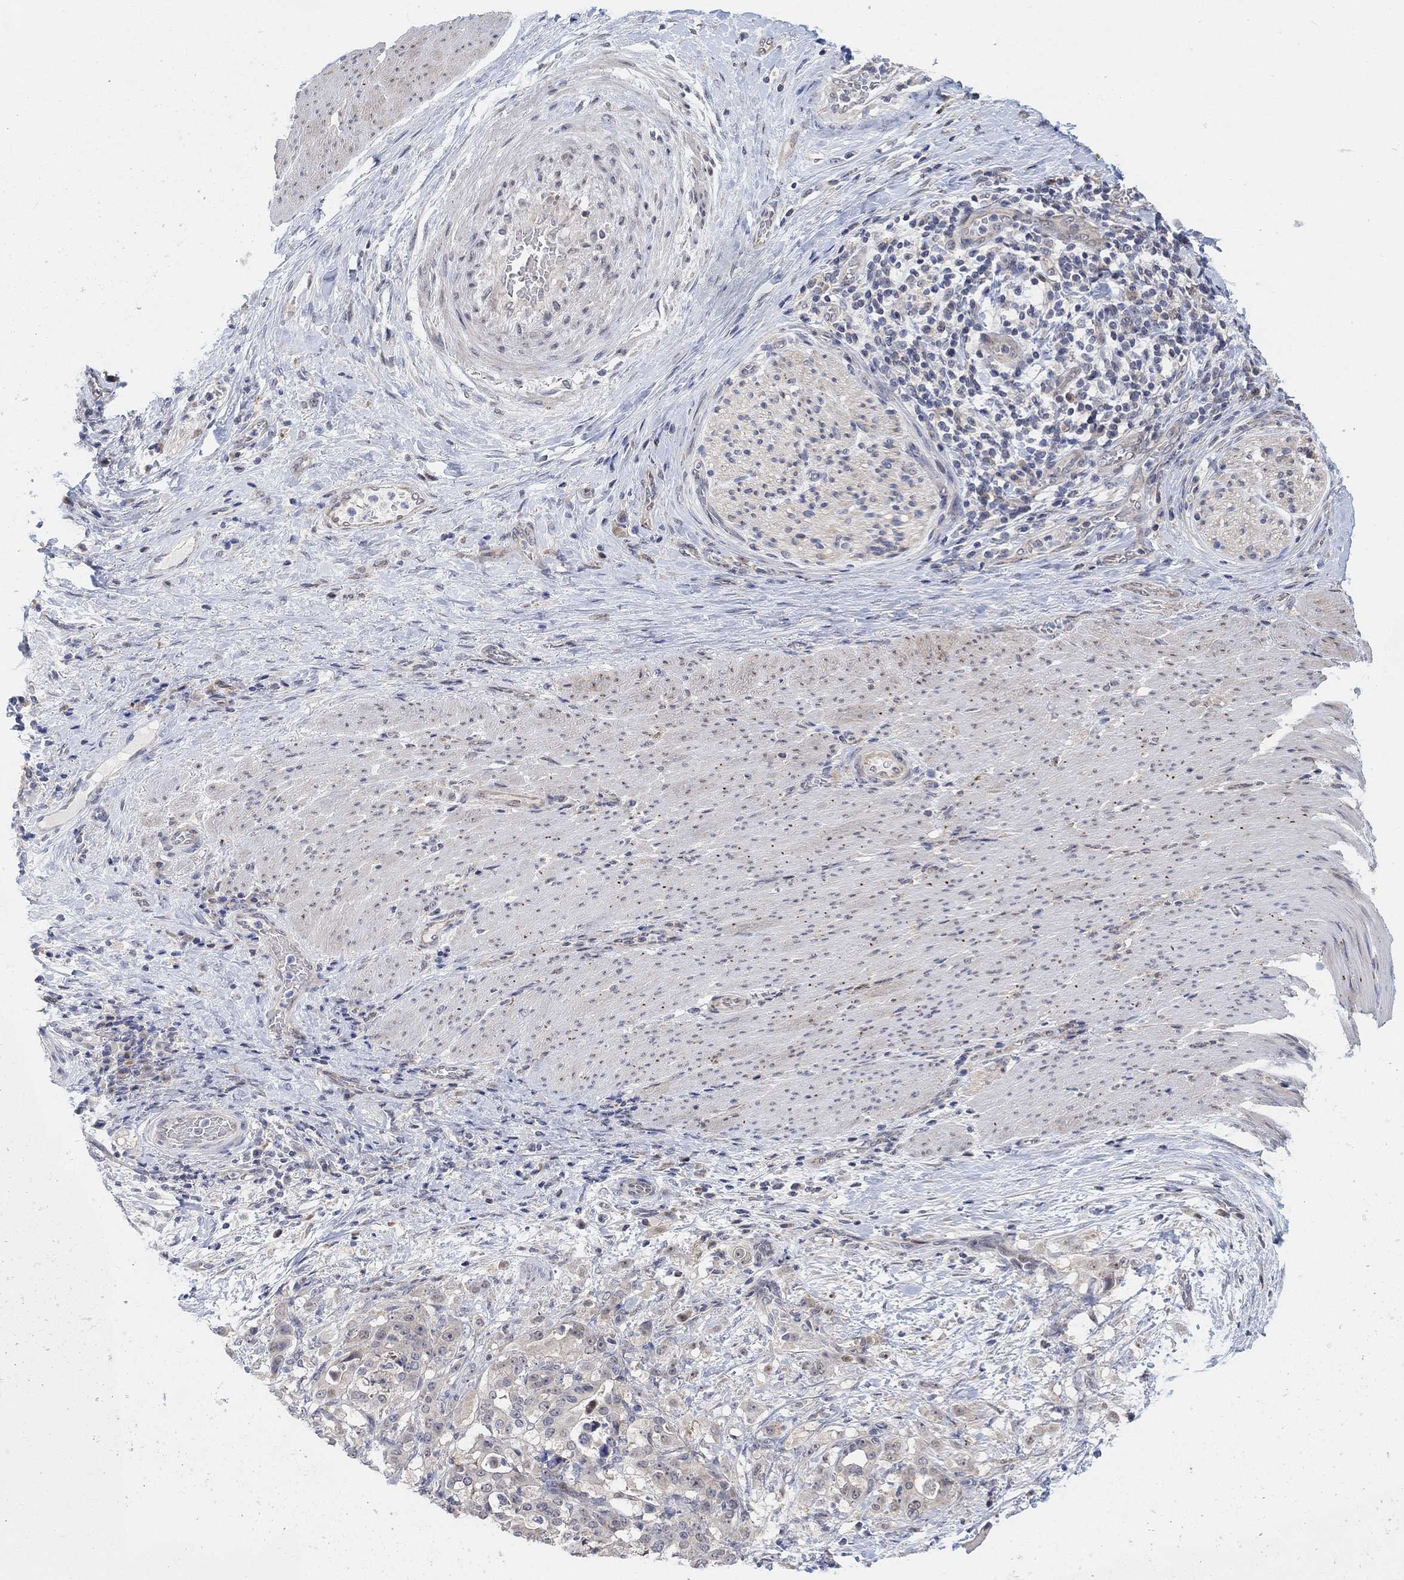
{"staining": {"intensity": "negative", "quantity": "none", "location": "none"}, "tissue": "stomach cancer", "cell_type": "Tumor cells", "image_type": "cancer", "snomed": [{"axis": "morphology", "description": "Adenocarcinoma, NOS"}, {"axis": "topography", "description": "Stomach"}], "caption": "Immunohistochemistry (IHC) of stomach cancer (adenocarcinoma) reveals no expression in tumor cells.", "gene": "CNTF", "patient": {"sex": "male", "age": 48}}